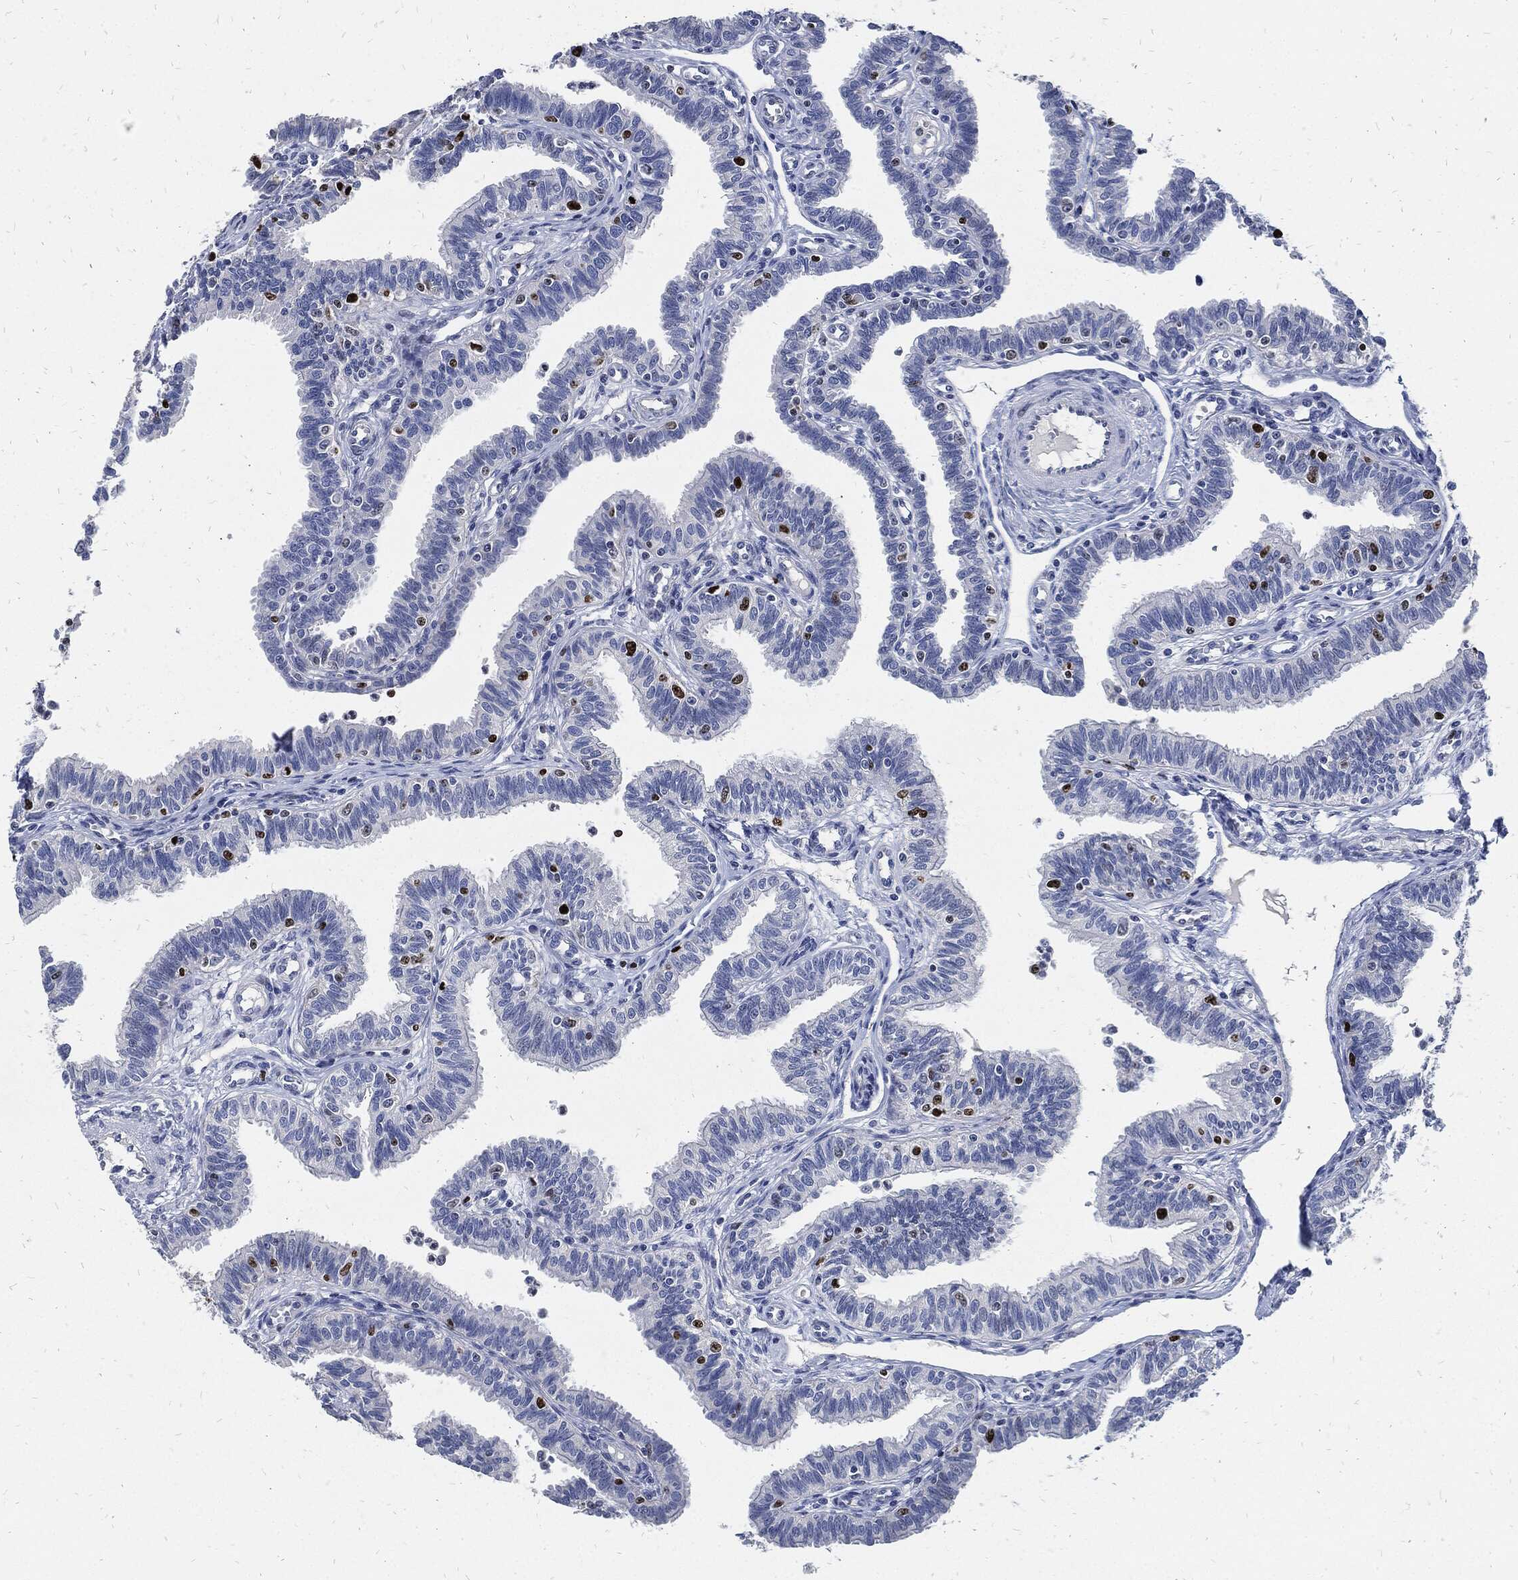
{"staining": {"intensity": "strong", "quantity": "<25%", "location": "nuclear"}, "tissue": "fallopian tube", "cell_type": "Glandular cells", "image_type": "normal", "snomed": [{"axis": "morphology", "description": "Normal tissue, NOS"}, {"axis": "topography", "description": "Fallopian tube"}], "caption": "Strong nuclear staining is present in about <25% of glandular cells in benign fallopian tube. The staining is performed using DAB (3,3'-diaminobenzidine) brown chromogen to label protein expression. The nuclei are counter-stained blue using hematoxylin.", "gene": "MKI67", "patient": {"sex": "female", "age": 36}}